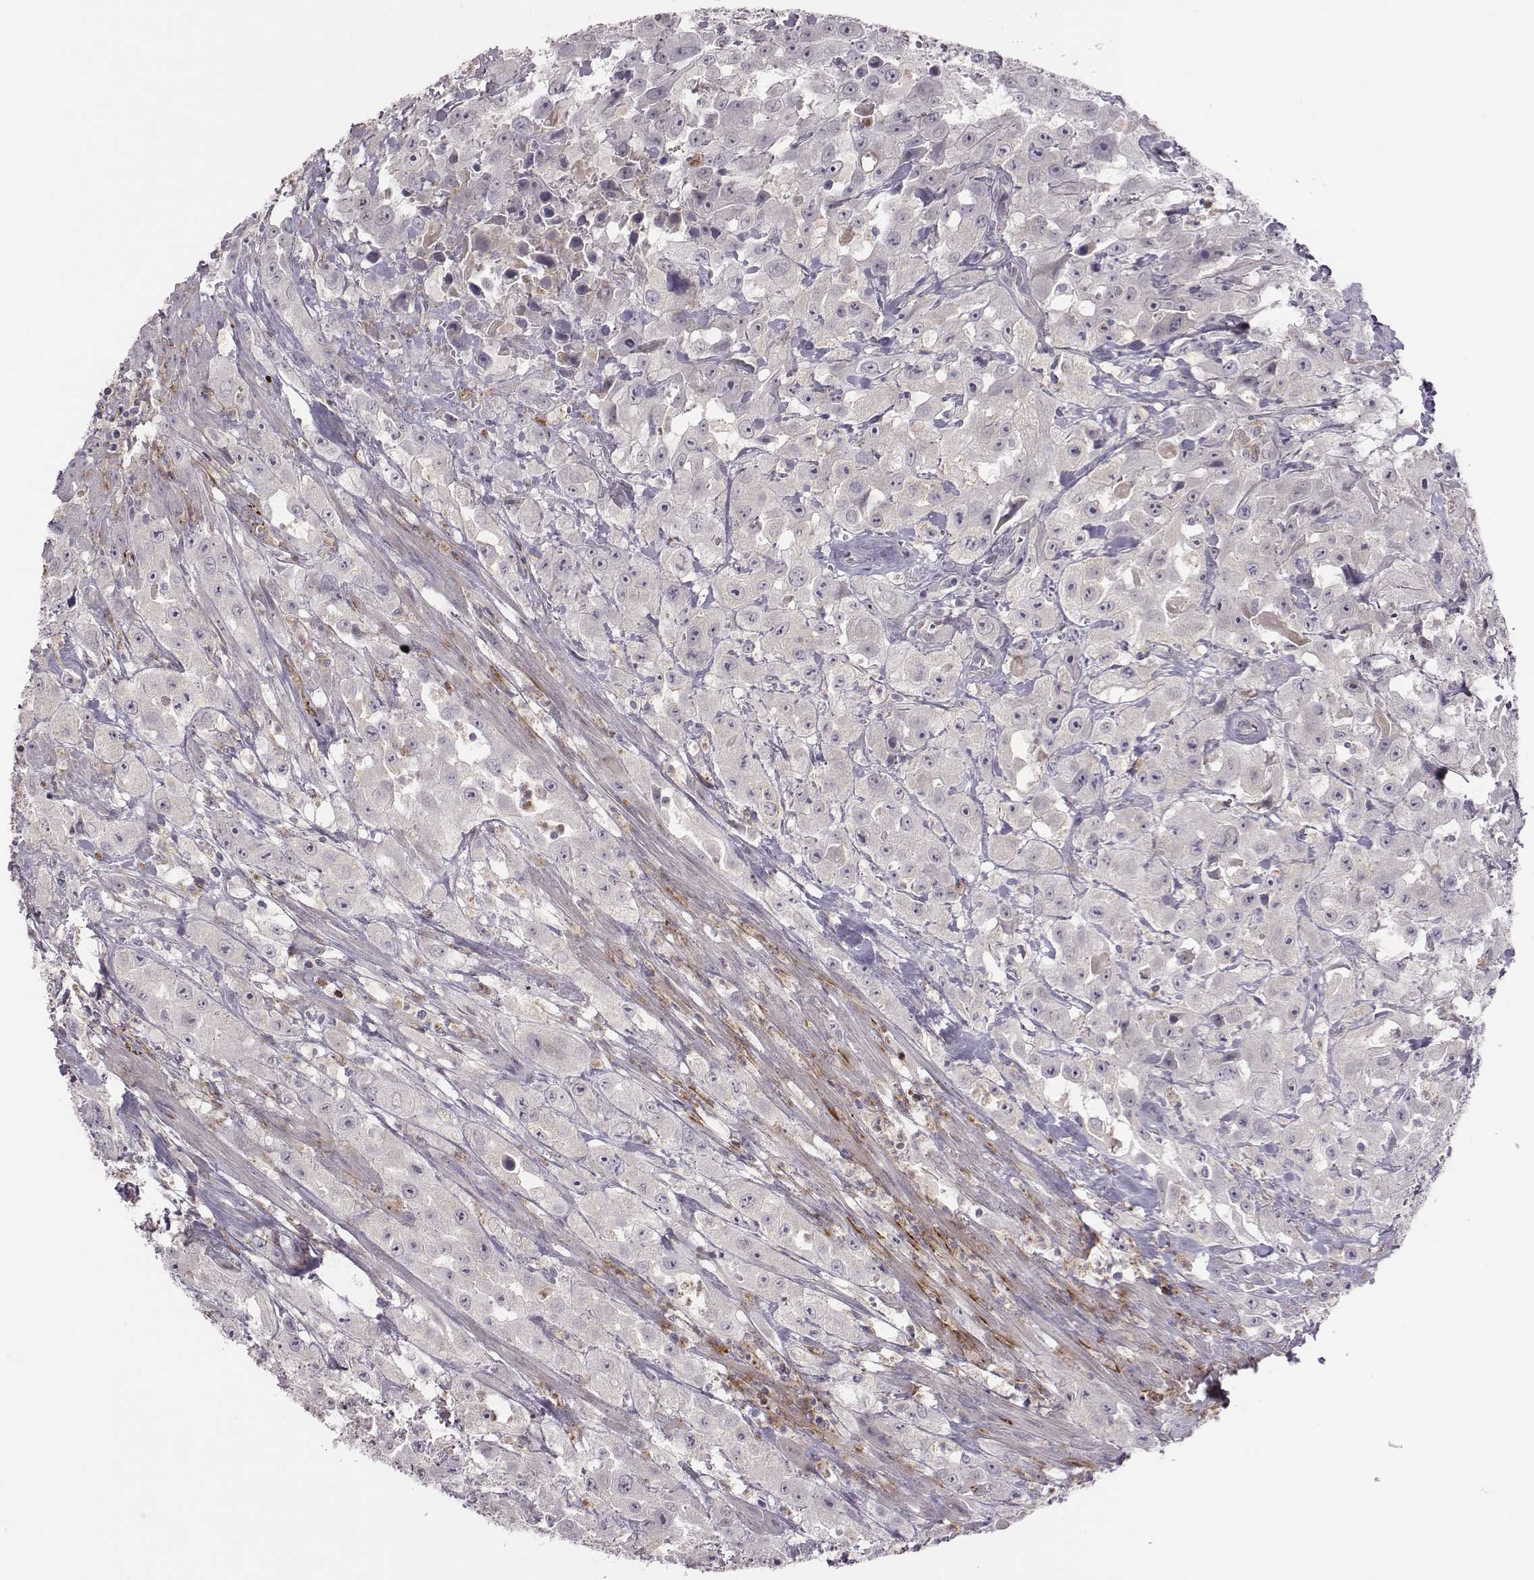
{"staining": {"intensity": "negative", "quantity": "none", "location": "none"}, "tissue": "urothelial cancer", "cell_type": "Tumor cells", "image_type": "cancer", "snomed": [{"axis": "morphology", "description": "Urothelial carcinoma, High grade"}, {"axis": "topography", "description": "Urinary bladder"}], "caption": "Micrograph shows no significant protein staining in tumor cells of urothelial cancer.", "gene": "KMO", "patient": {"sex": "male", "age": 79}}